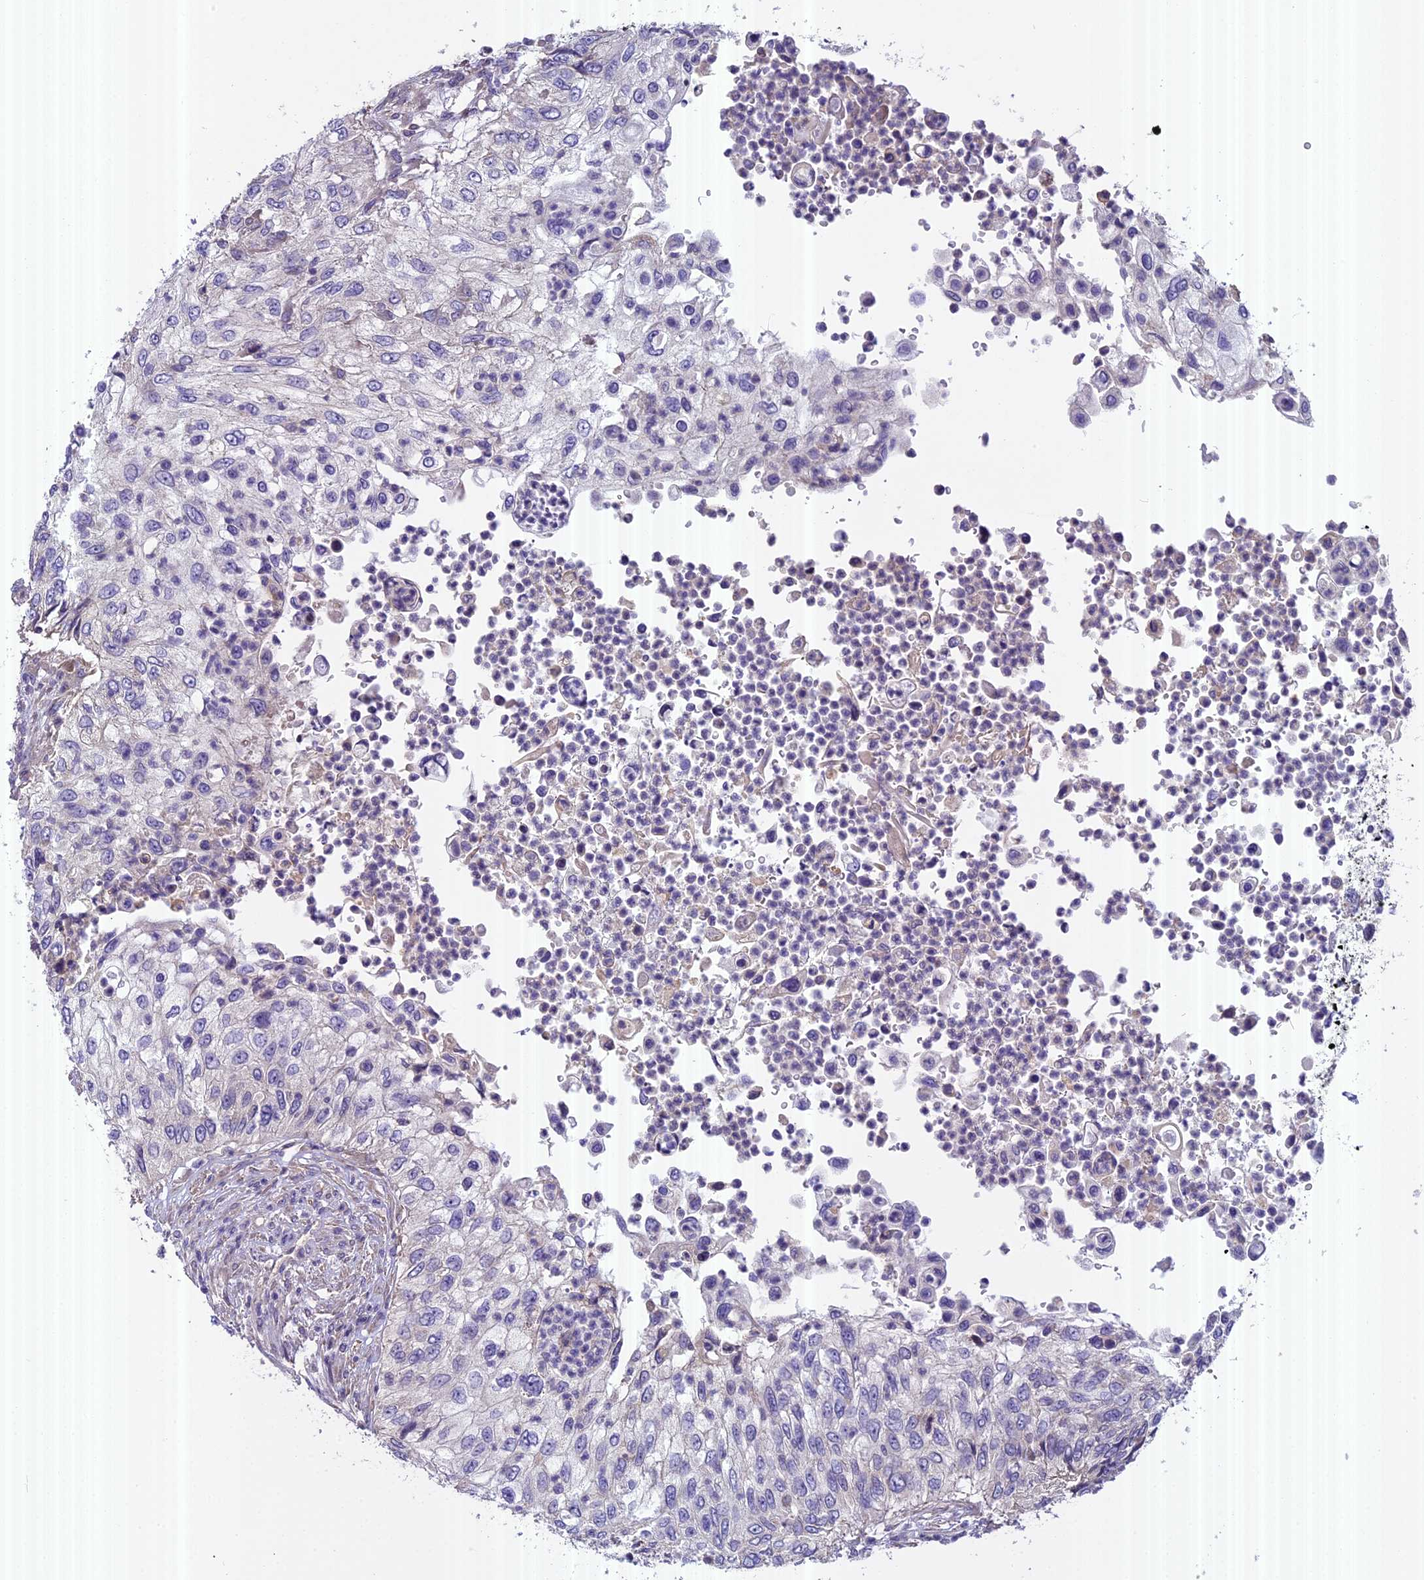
{"staining": {"intensity": "negative", "quantity": "none", "location": "none"}, "tissue": "urothelial cancer", "cell_type": "Tumor cells", "image_type": "cancer", "snomed": [{"axis": "morphology", "description": "Urothelial carcinoma, High grade"}, {"axis": "topography", "description": "Urinary bladder"}], "caption": "The immunohistochemistry image has no significant positivity in tumor cells of urothelial cancer tissue. The staining is performed using DAB (3,3'-diaminobenzidine) brown chromogen with nuclei counter-stained in using hematoxylin.", "gene": "FAM98C", "patient": {"sex": "female", "age": 60}}